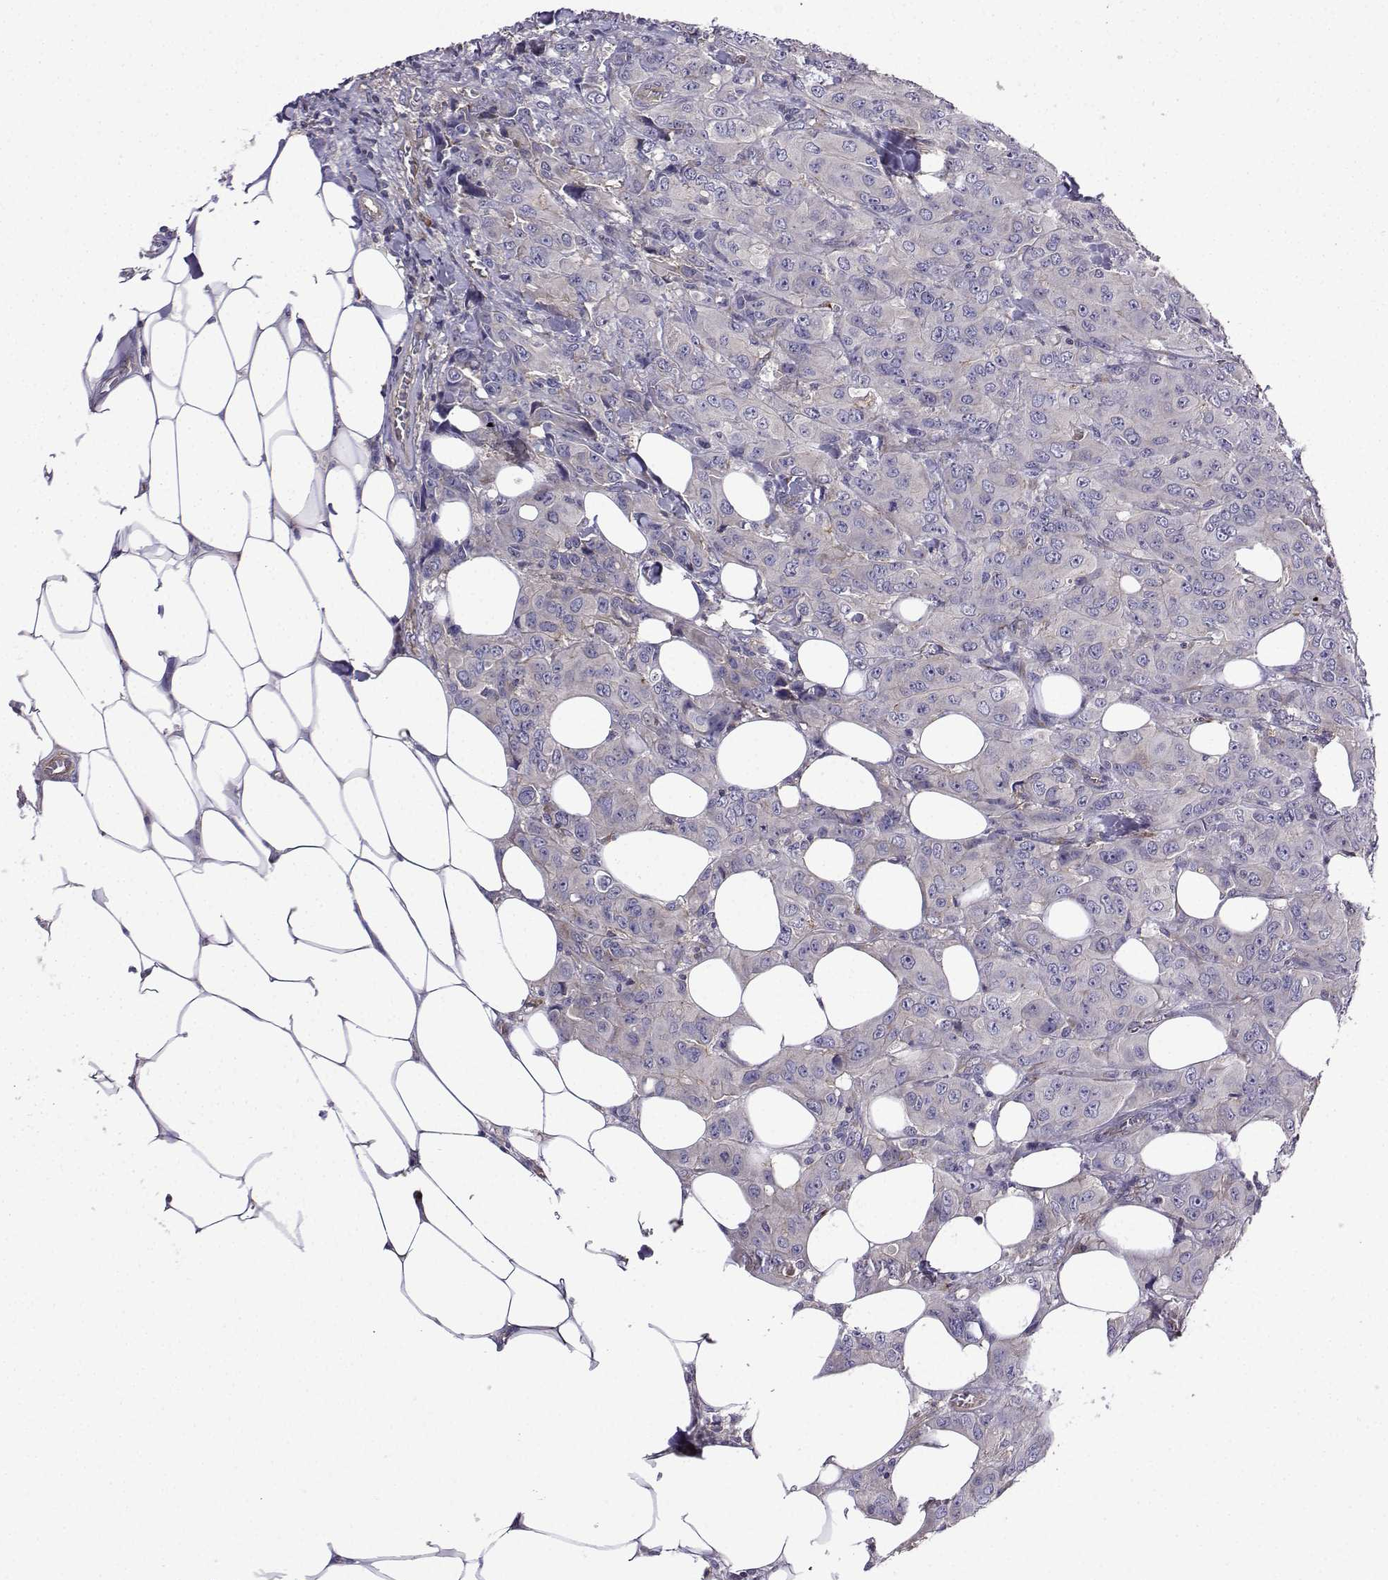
{"staining": {"intensity": "negative", "quantity": "none", "location": "none"}, "tissue": "breast cancer", "cell_type": "Tumor cells", "image_type": "cancer", "snomed": [{"axis": "morphology", "description": "Duct carcinoma"}, {"axis": "topography", "description": "Breast"}], "caption": "There is no significant positivity in tumor cells of breast invasive ductal carcinoma.", "gene": "ITGB8", "patient": {"sex": "female", "age": 43}}